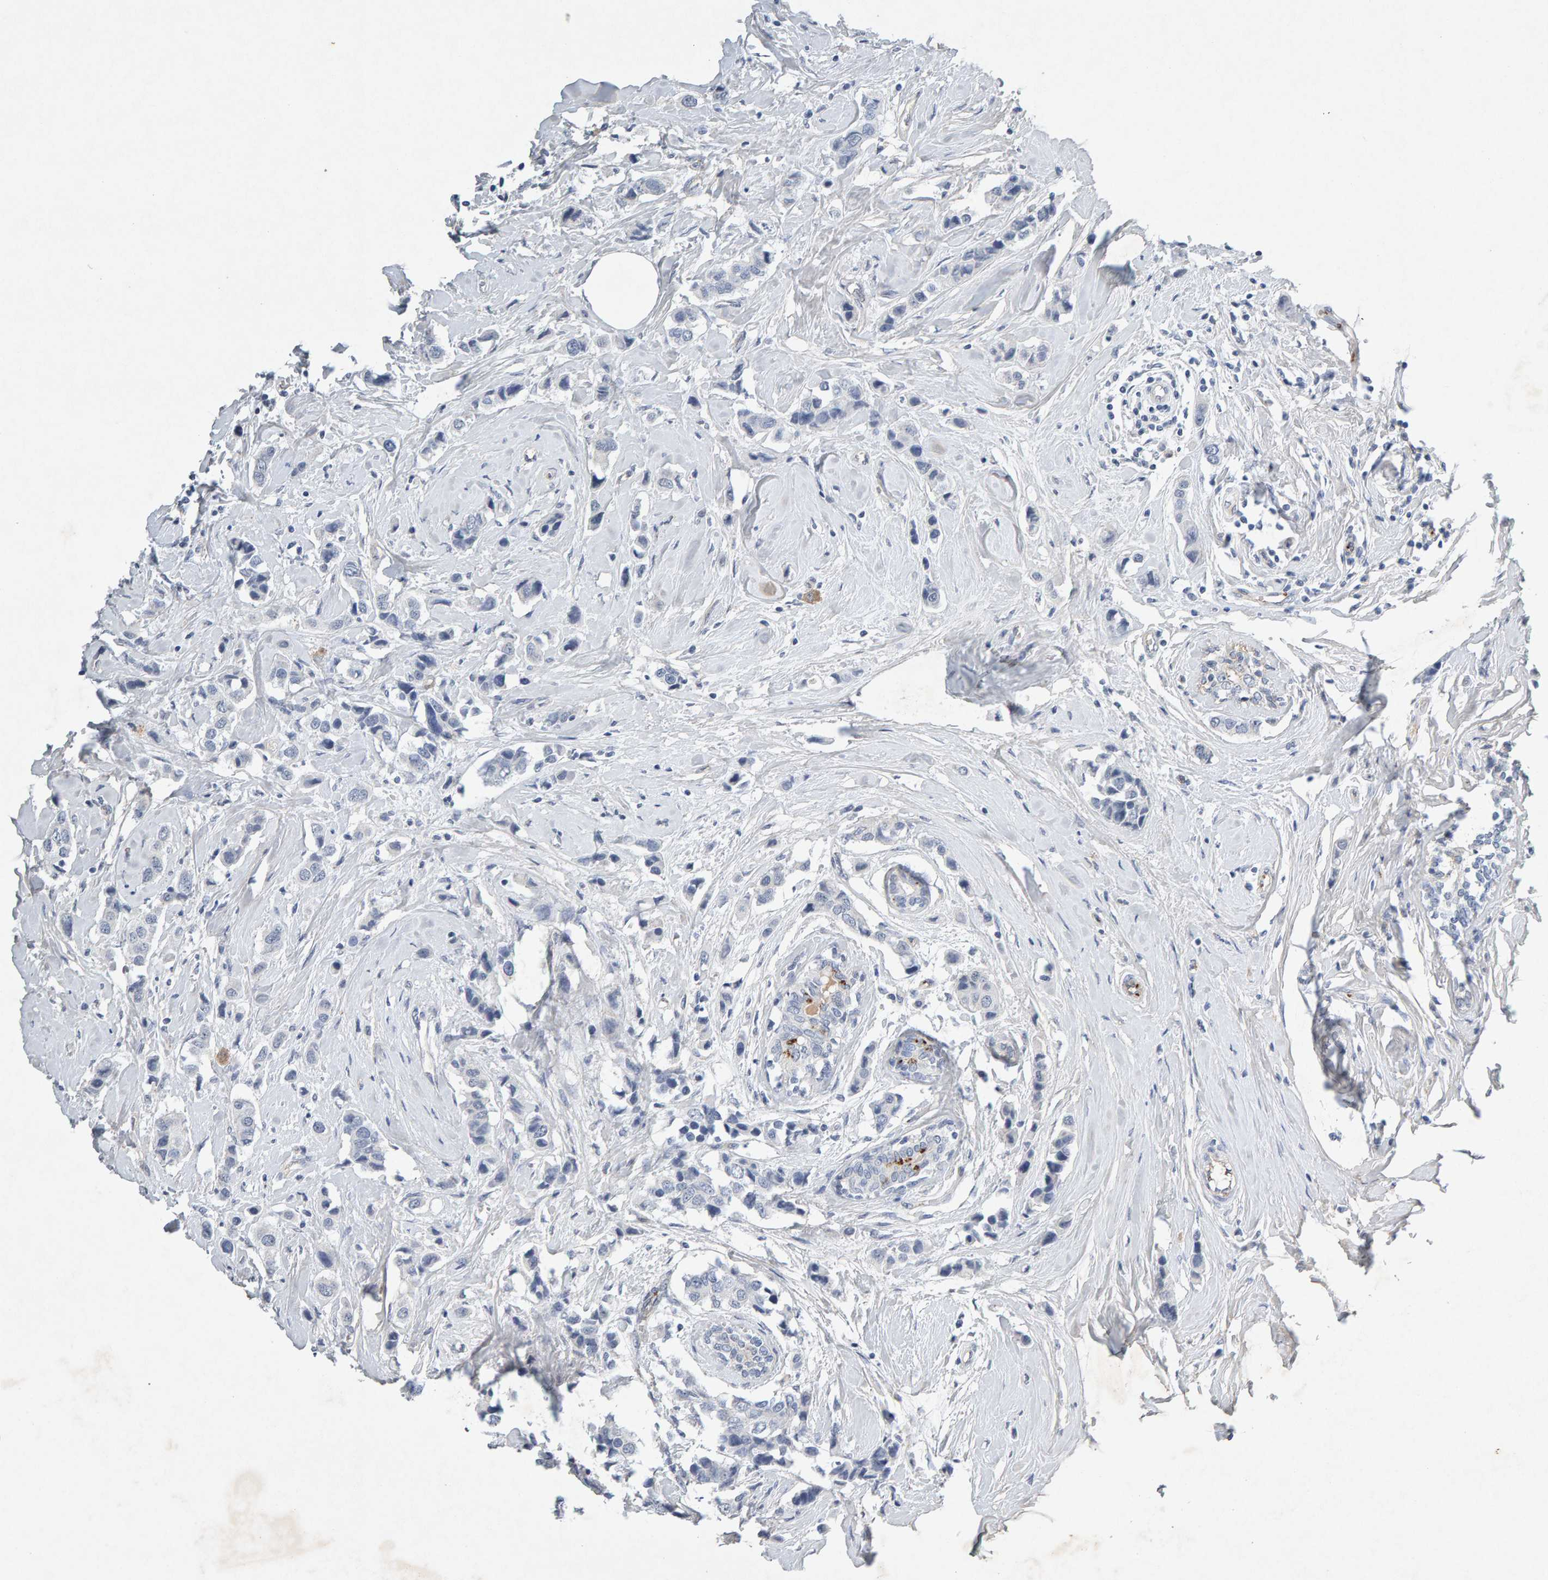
{"staining": {"intensity": "negative", "quantity": "none", "location": "none"}, "tissue": "breast cancer", "cell_type": "Tumor cells", "image_type": "cancer", "snomed": [{"axis": "morphology", "description": "Normal tissue, NOS"}, {"axis": "morphology", "description": "Duct carcinoma"}, {"axis": "topography", "description": "Breast"}], "caption": "This is an IHC image of breast cancer. There is no positivity in tumor cells.", "gene": "PTPRM", "patient": {"sex": "female", "age": 50}}